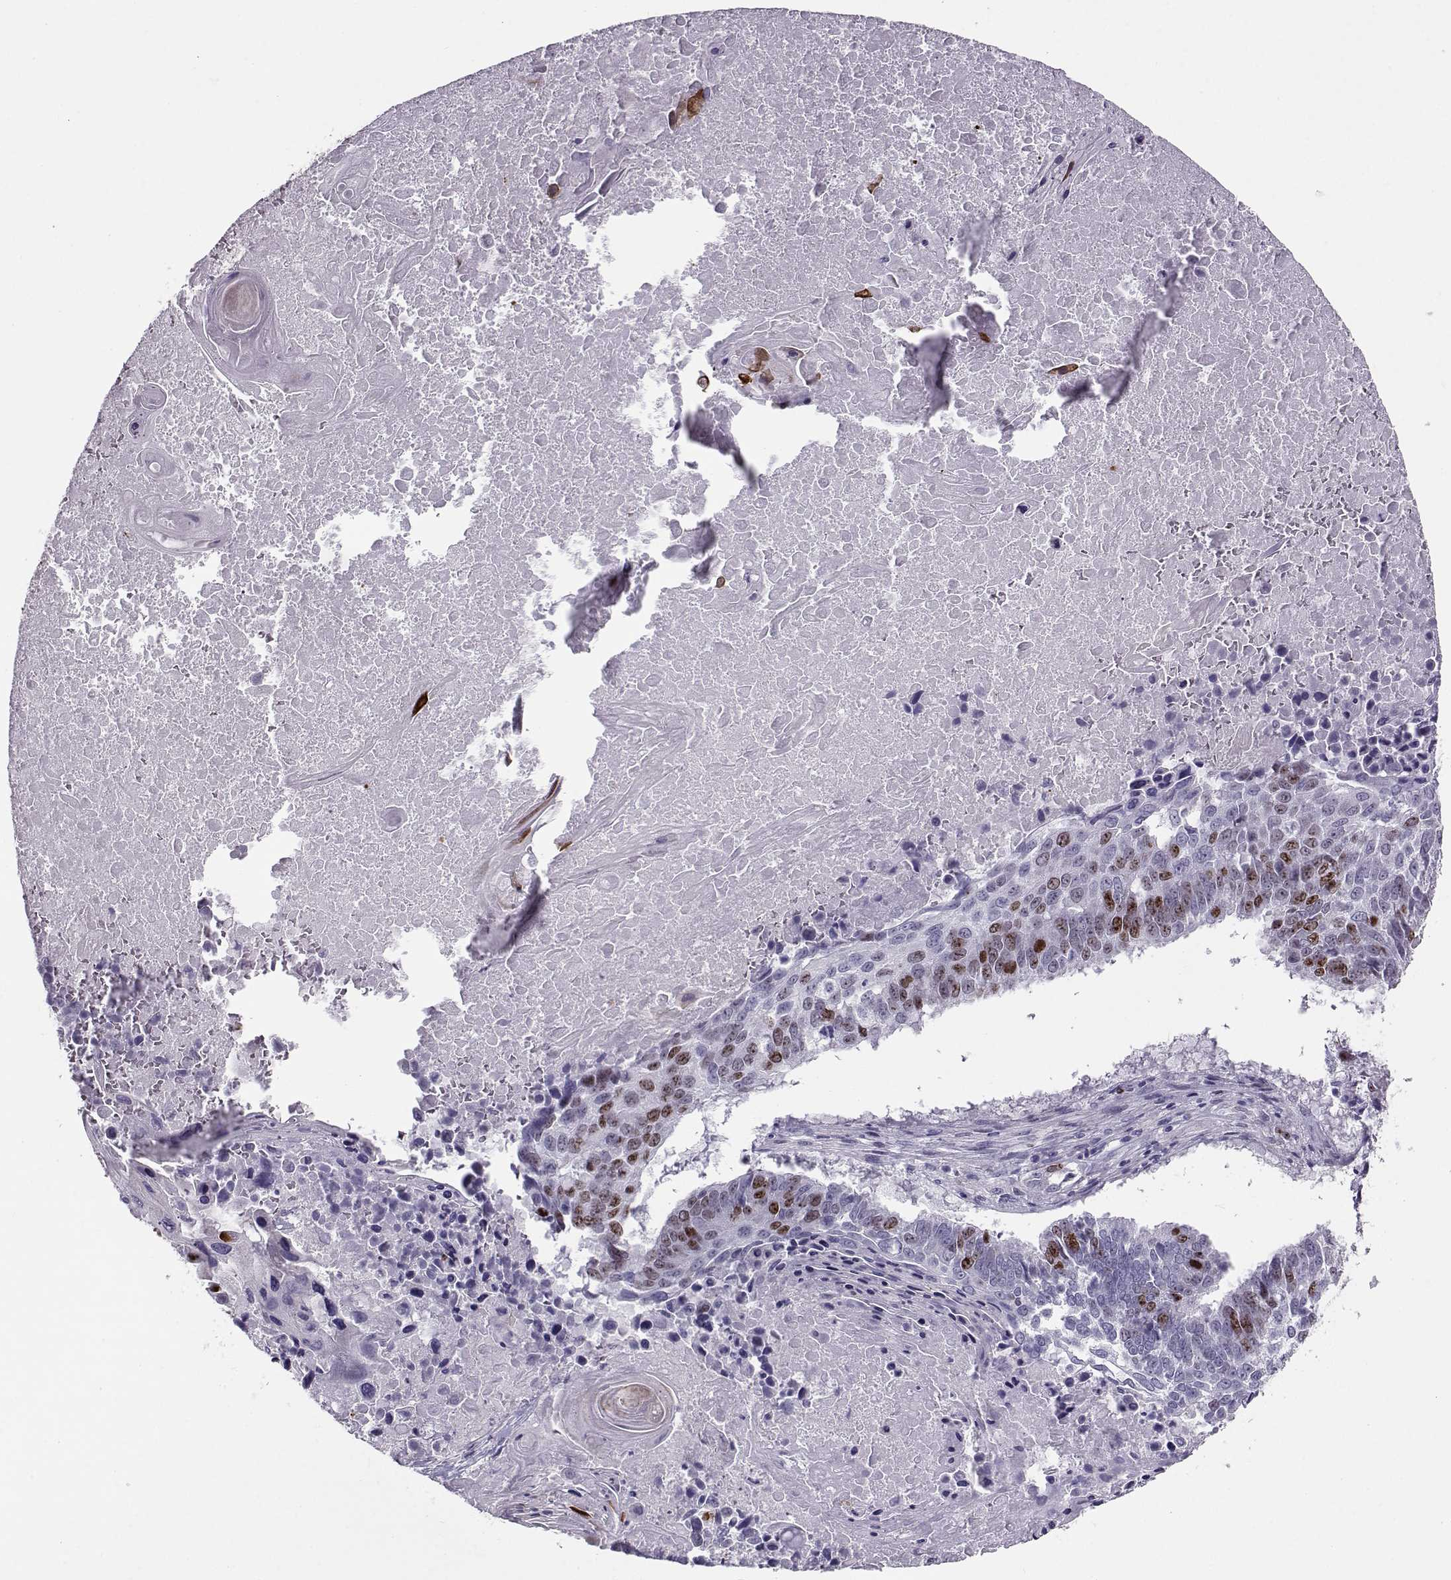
{"staining": {"intensity": "moderate", "quantity": "<25%", "location": "nuclear"}, "tissue": "lung cancer", "cell_type": "Tumor cells", "image_type": "cancer", "snomed": [{"axis": "morphology", "description": "Squamous cell carcinoma, NOS"}, {"axis": "topography", "description": "Lung"}], "caption": "The photomicrograph displays immunohistochemical staining of squamous cell carcinoma (lung). There is moderate nuclear positivity is appreciated in approximately <25% of tumor cells.", "gene": "NPW", "patient": {"sex": "male", "age": 73}}